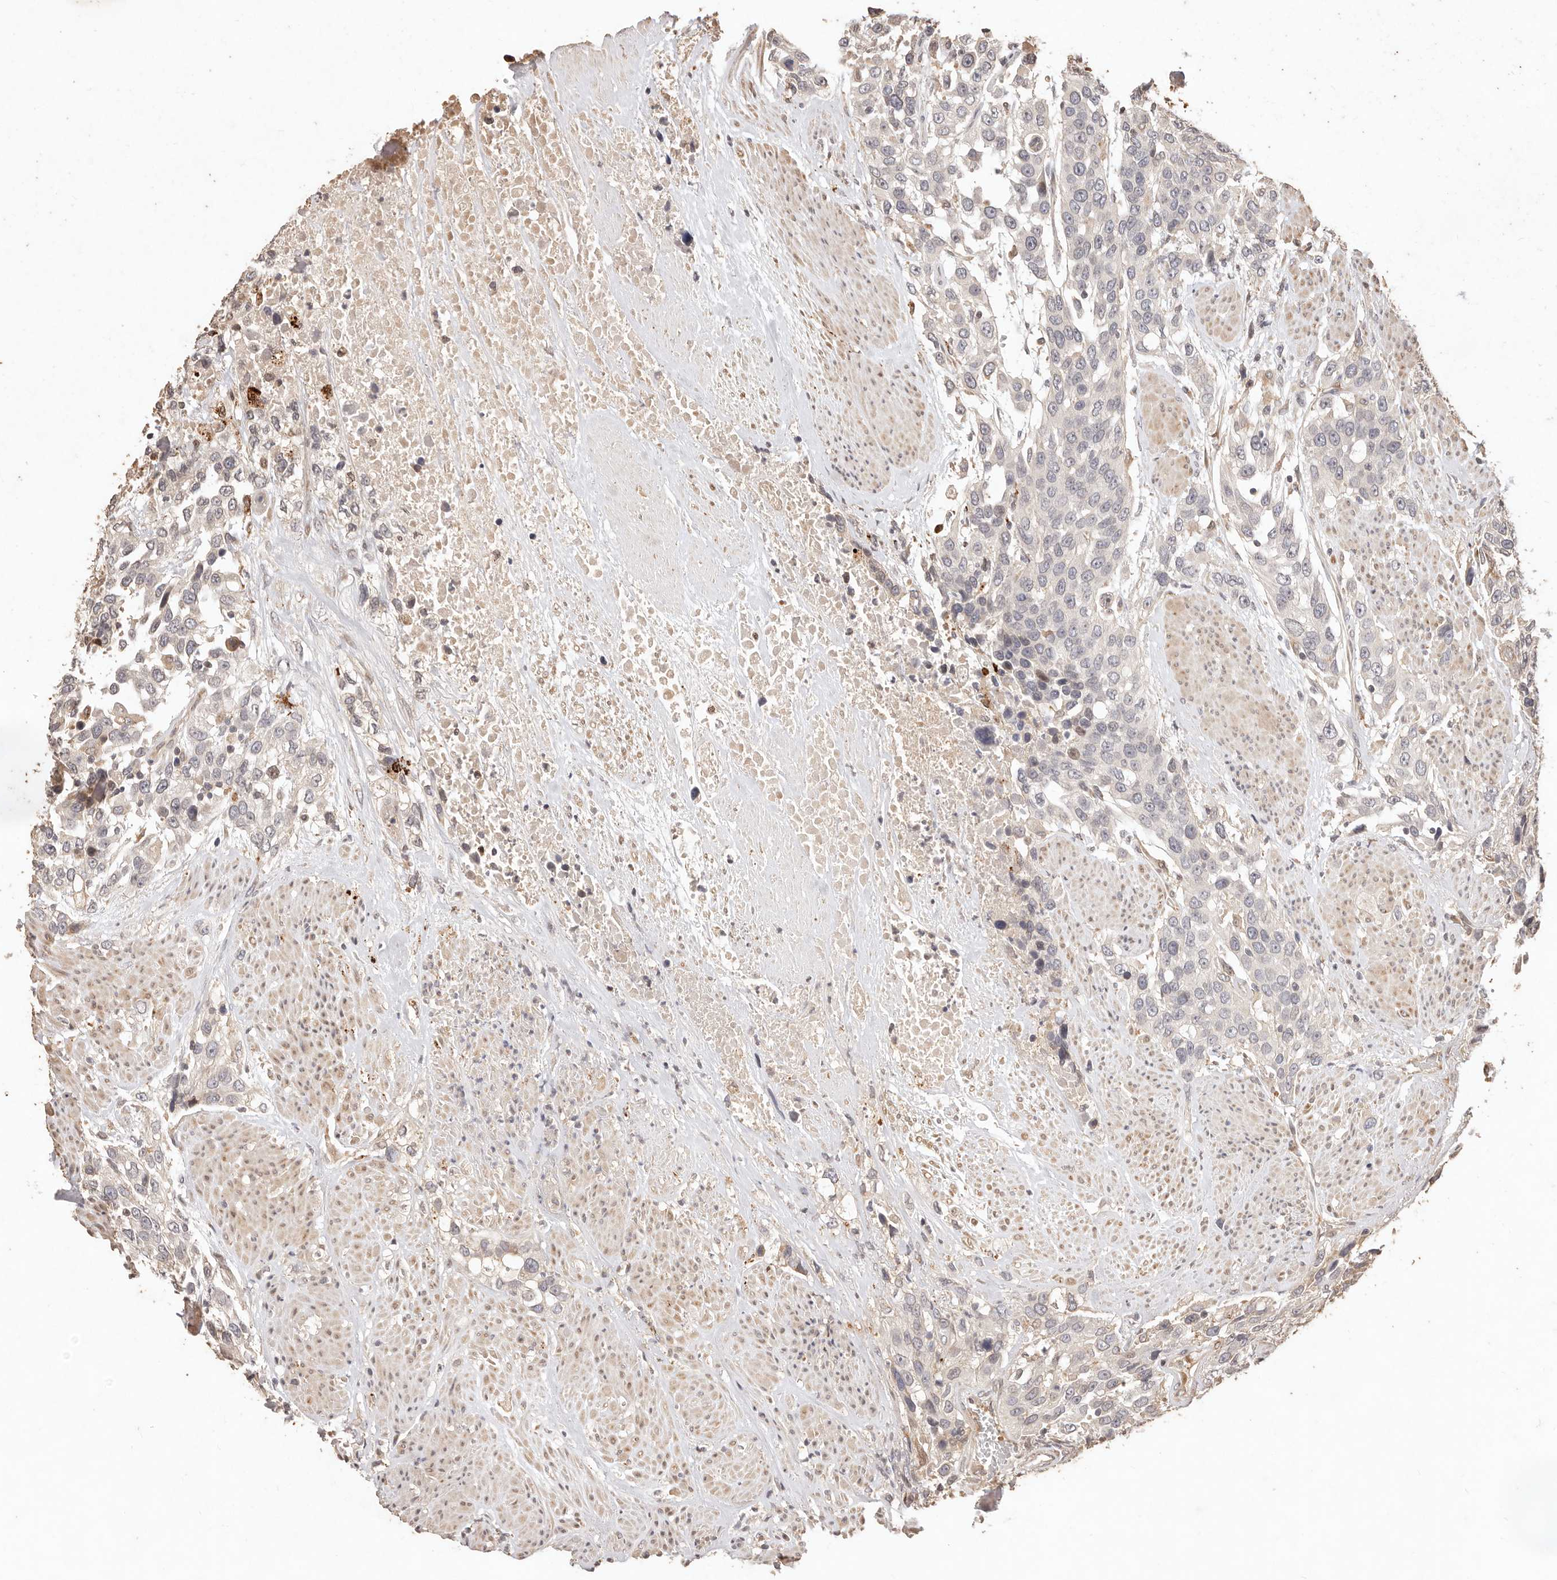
{"staining": {"intensity": "negative", "quantity": "none", "location": "none"}, "tissue": "urothelial cancer", "cell_type": "Tumor cells", "image_type": "cancer", "snomed": [{"axis": "morphology", "description": "Urothelial carcinoma, High grade"}, {"axis": "topography", "description": "Urinary bladder"}], "caption": "Human urothelial carcinoma (high-grade) stained for a protein using IHC demonstrates no staining in tumor cells.", "gene": "KIF9", "patient": {"sex": "female", "age": 80}}